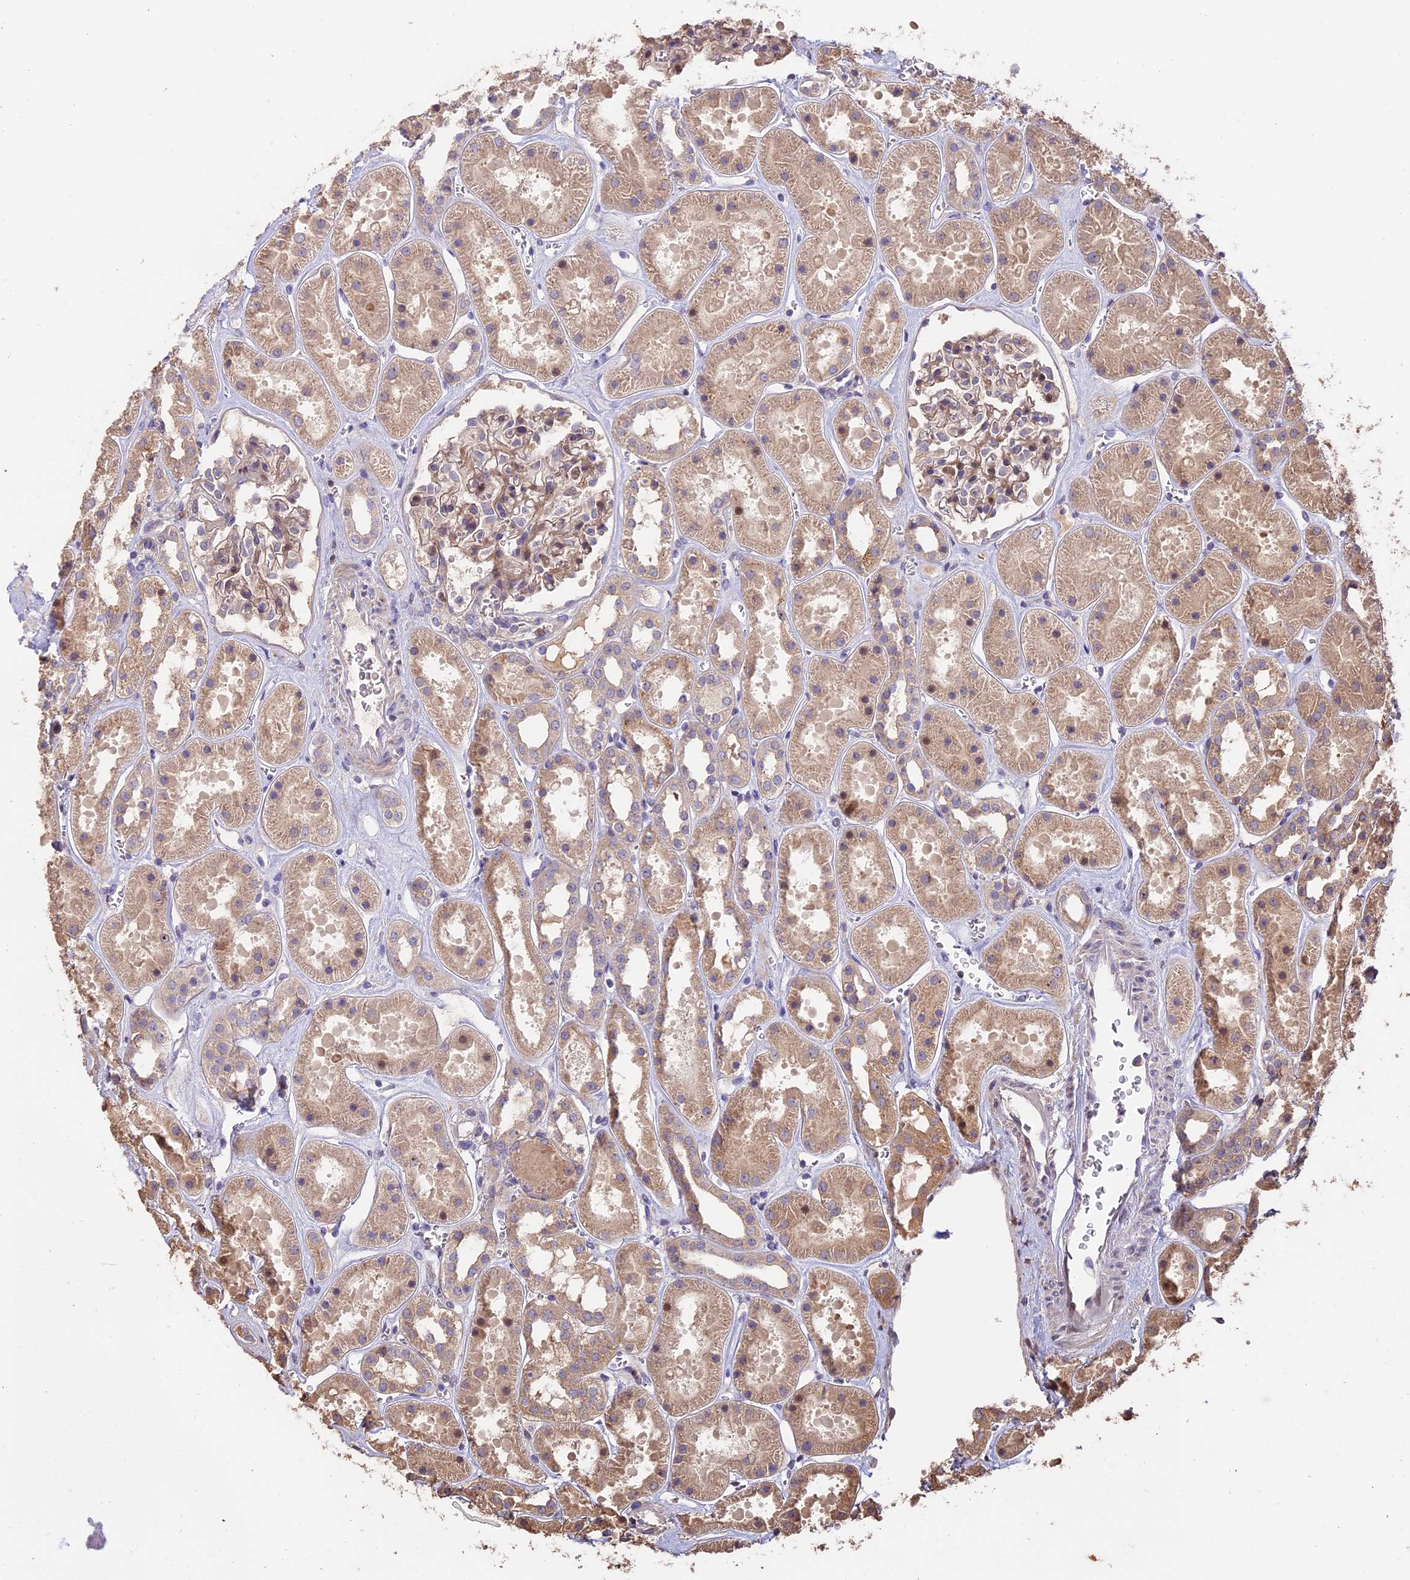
{"staining": {"intensity": "weak", "quantity": "25%-75%", "location": "cytoplasmic/membranous"}, "tissue": "kidney", "cell_type": "Cells in glomeruli", "image_type": "normal", "snomed": [{"axis": "morphology", "description": "Normal tissue, NOS"}, {"axis": "topography", "description": "Kidney"}], "caption": "An image of kidney stained for a protein exhibits weak cytoplasmic/membranous brown staining in cells in glomeruli.", "gene": "PPP1R37", "patient": {"sex": "female", "age": 41}}